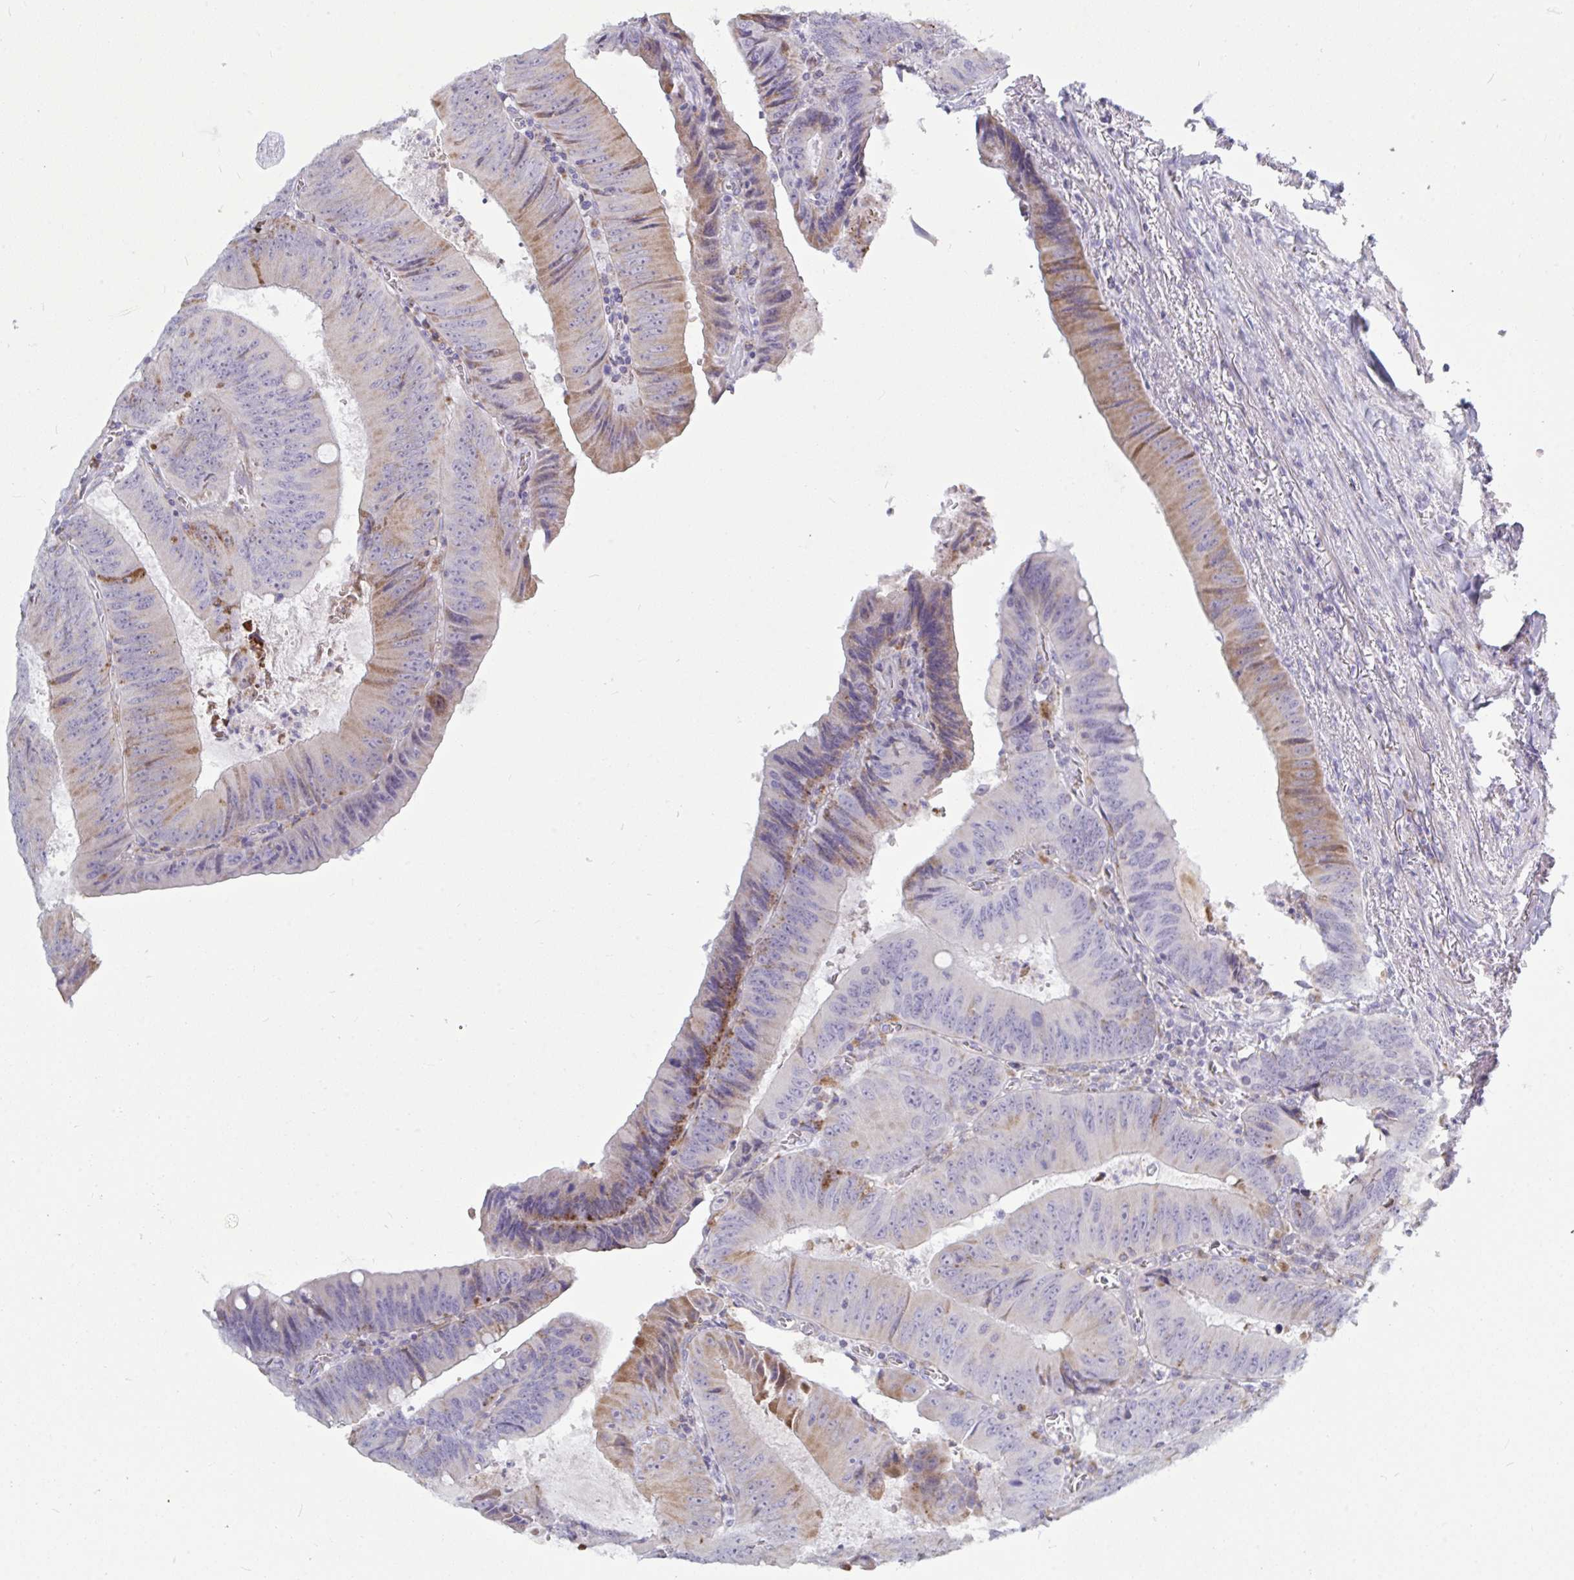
{"staining": {"intensity": "moderate", "quantity": "25%-75%", "location": "cytoplasmic/membranous"}, "tissue": "colorectal cancer", "cell_type": "Tumor cells", "image_type": "cancer", "snomed": [{"axis": "morphology", "description": "Adenocarcinoma, NOS"}, {"axis": "topography", "description": "Rectum"}], "caption": "Protein expression analysis of human colorectal cancer reveals moderate cytoplasmic/membranous expression in approximately 25%-75% of tumor cells.", "gene": "ATG9A", "patient": {"sex": "female", "age": 72}}